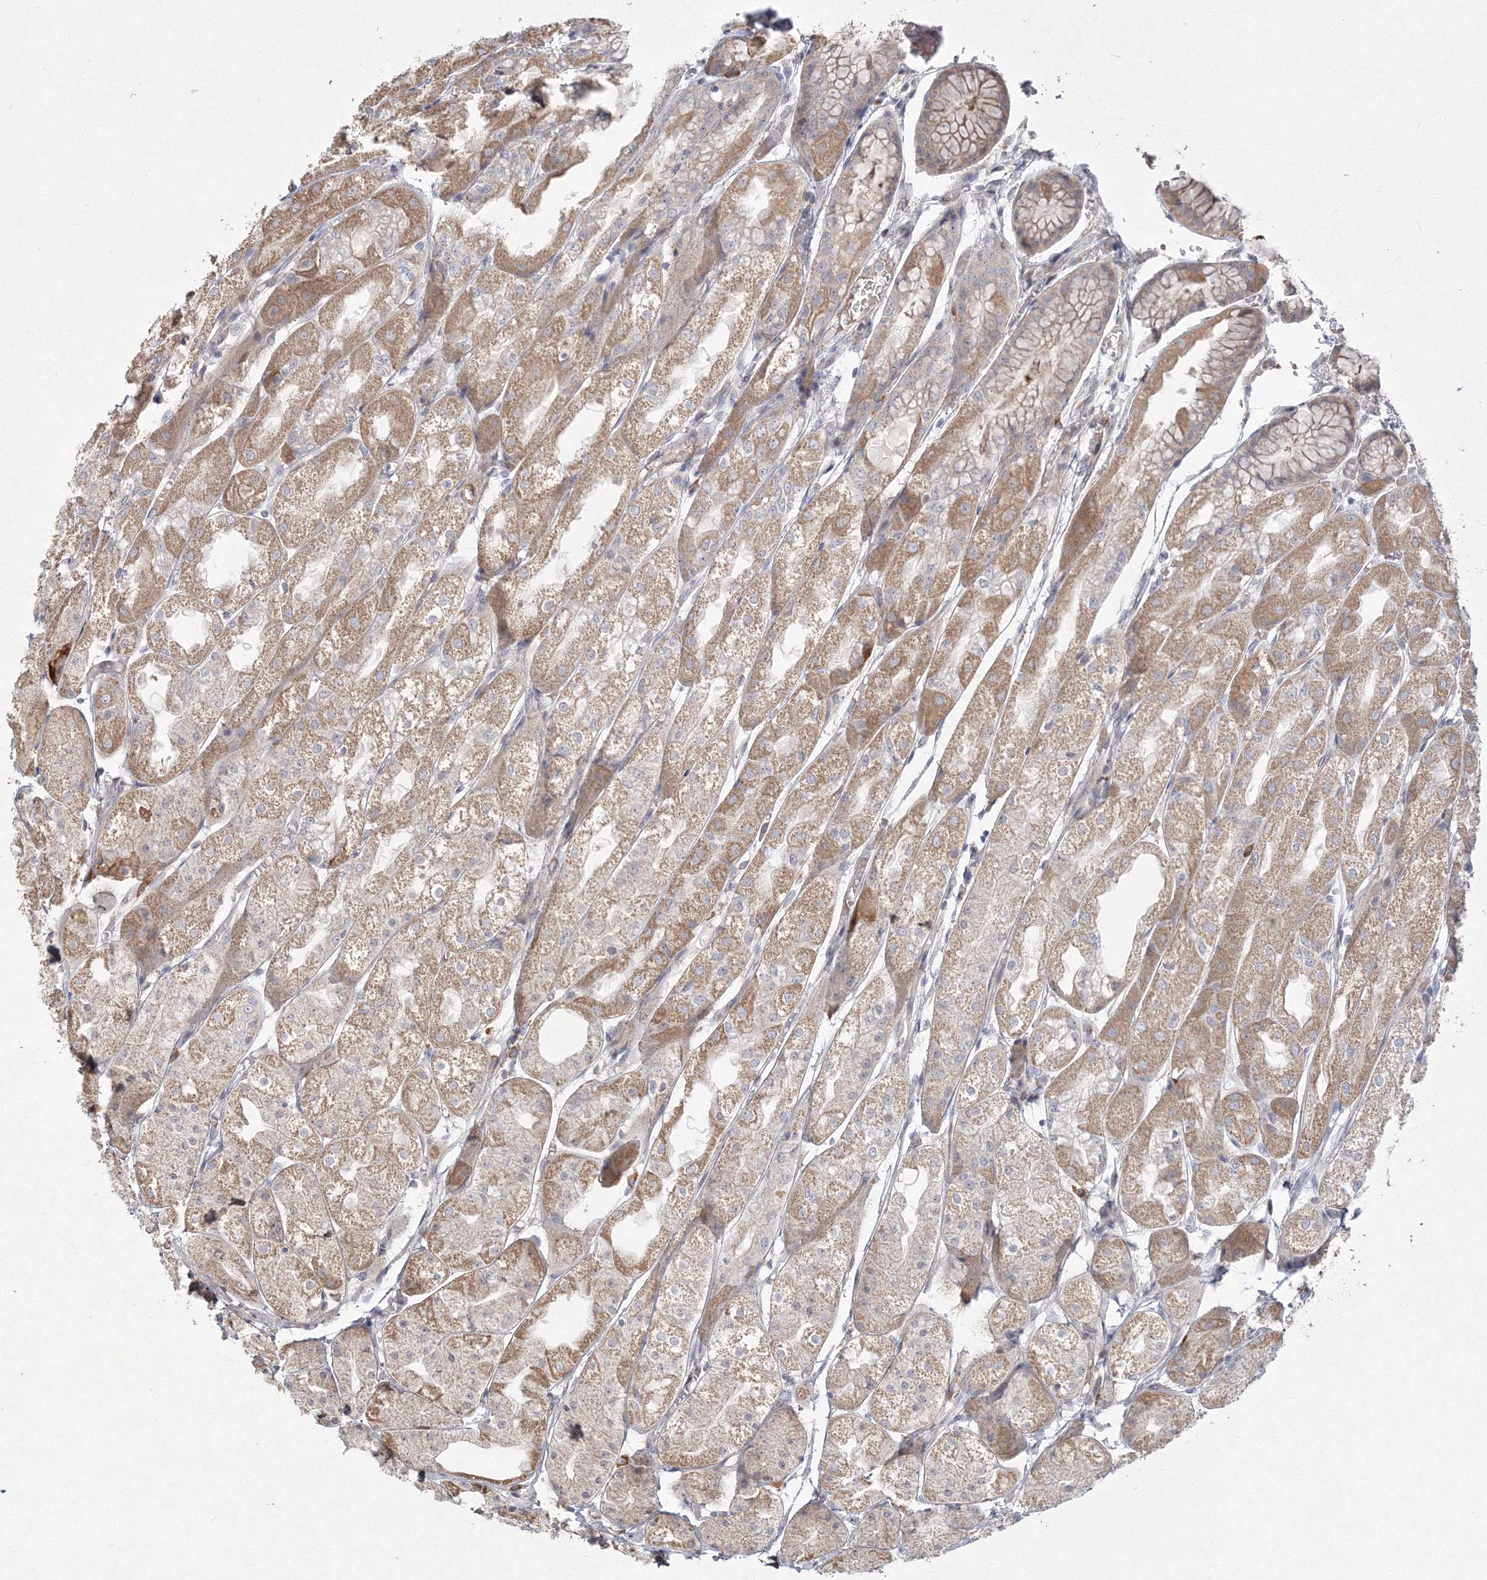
{"staining": {"intensity": "moderate", "quantity": ">75%", "location": "cytoplasmic/membranous"}, "tissue": "stomach", "cell_type": "Glandular cells", "image_type": "normal", "snomed": [{"axis": "morphology", "description": "Normal tissue, NOS"}, {"axis": "topography", "description": "Stomach, upper"}], "caption": "Immunohistochemistry histopathology image of normal stomach stained for a protein (brown), which exhibits medium levels of moderate cytoplasmic/membranous staining in approximately >75% of glandular cells.", "gene": "WDR49", "patient": {"sex": "male", "age": 72}}